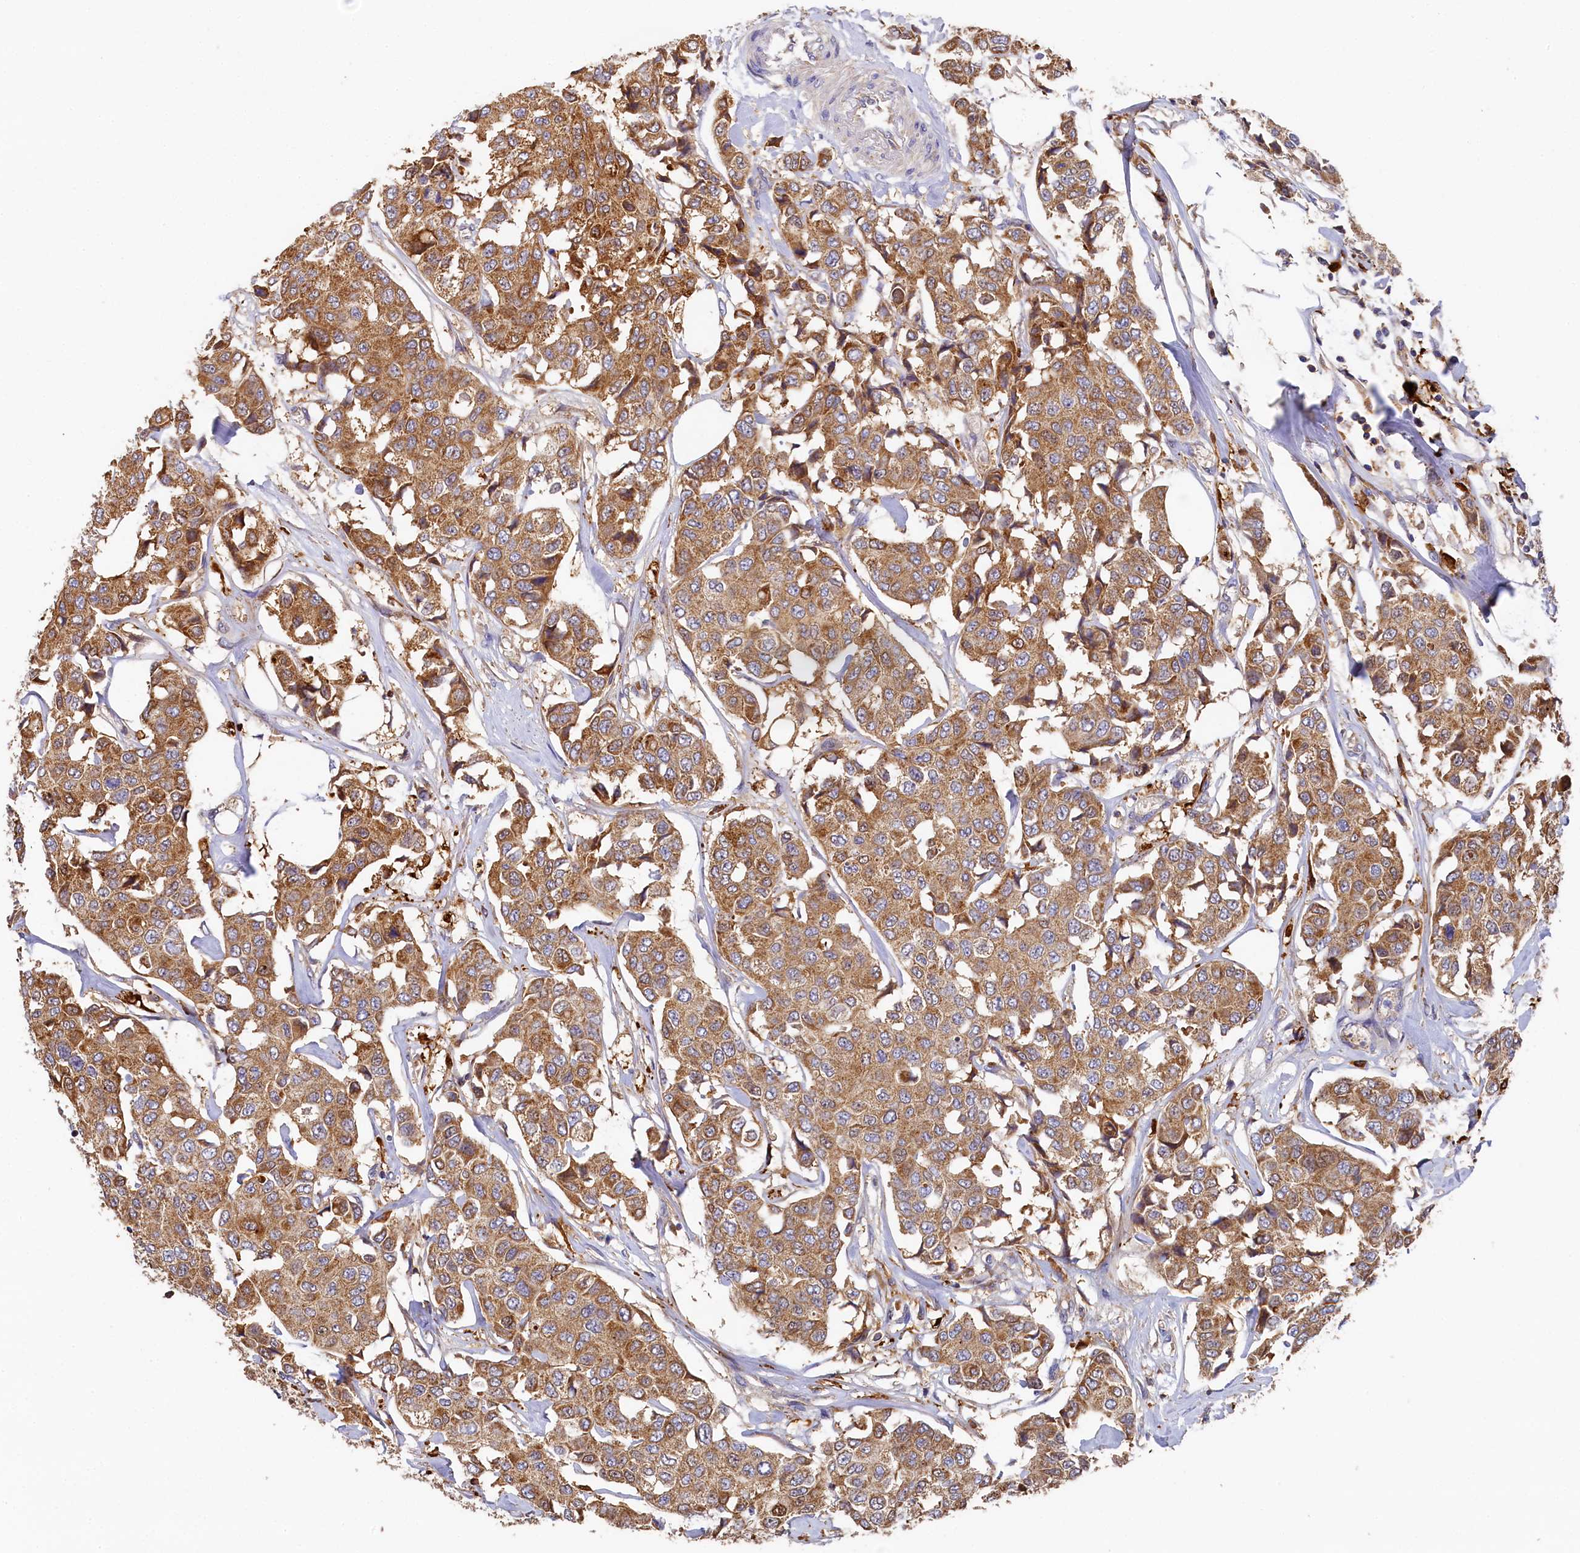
{"staining": {"intensity": "moderate", "quantity": ">75%", "location": "cytoplasmic/membranous"}, "tissue": "breast cancer", "cell_type": "Tumor cells", "image_type": "cancer", "snomed": [{"axis": "morphology", "description": "Duct carcinoma"}, {"axis": "topography", "description": "Breast"}], "caption": "Tumor cells demonstrate moderate cytoplasmic/membranous expression in about >75% of cells in breast cancer (intraductal carcinoma).", "gene": "SEC31B", "patient": {"sex": "female", "age": 80}}